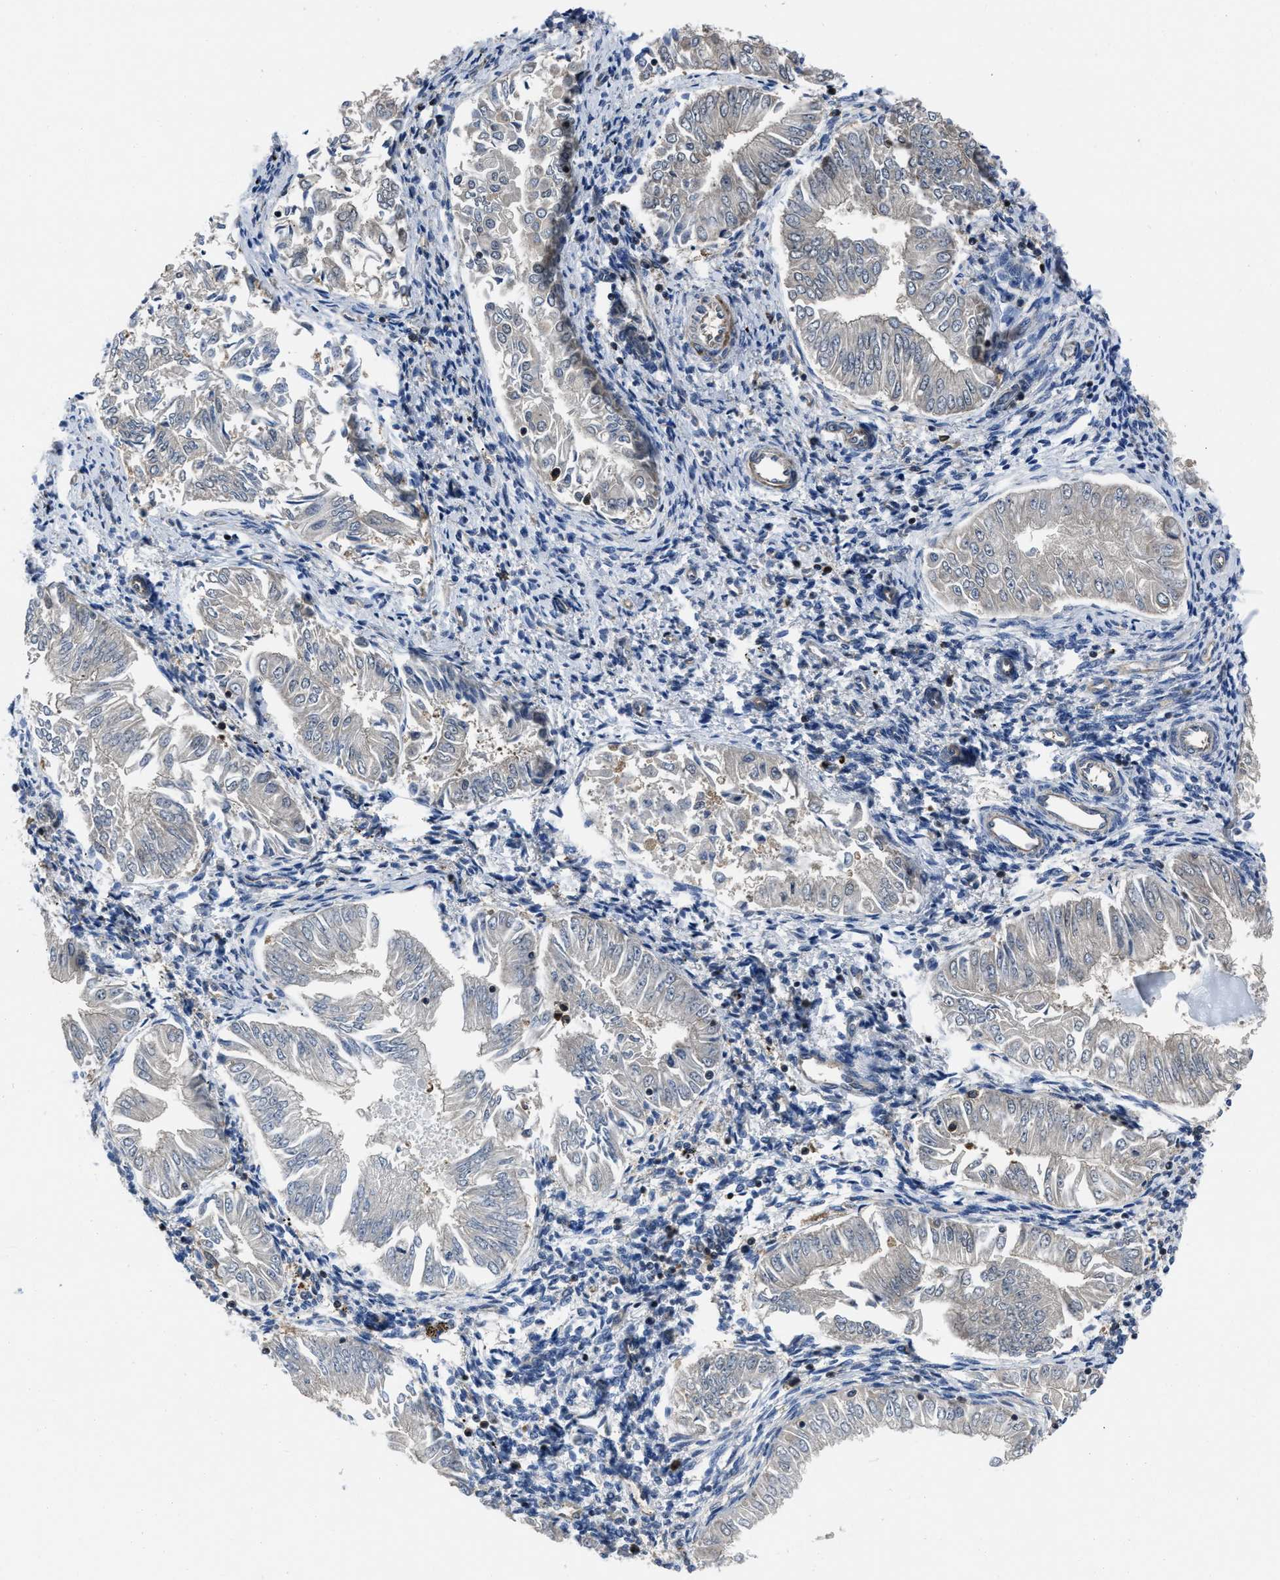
{"staining": {"intensity": "negative", "quantity": "none", "location": "none"}, "tissue": "endometrial cancer", "cell_type": "Tumor cells", "image_type": "cancer", "snomed": [{"axis": "morphology", "description": "Adenocarcinoma, NOS"}, {"axis": "topography", "description": "Endometrium"}], "caption": "Immunohistochemistry image of human endometrial cancer stained for a protein (brown), which reveals no staining in tumor cells.", "gene": "YARS1", "patient": {"sex": "female", "age": 53}}